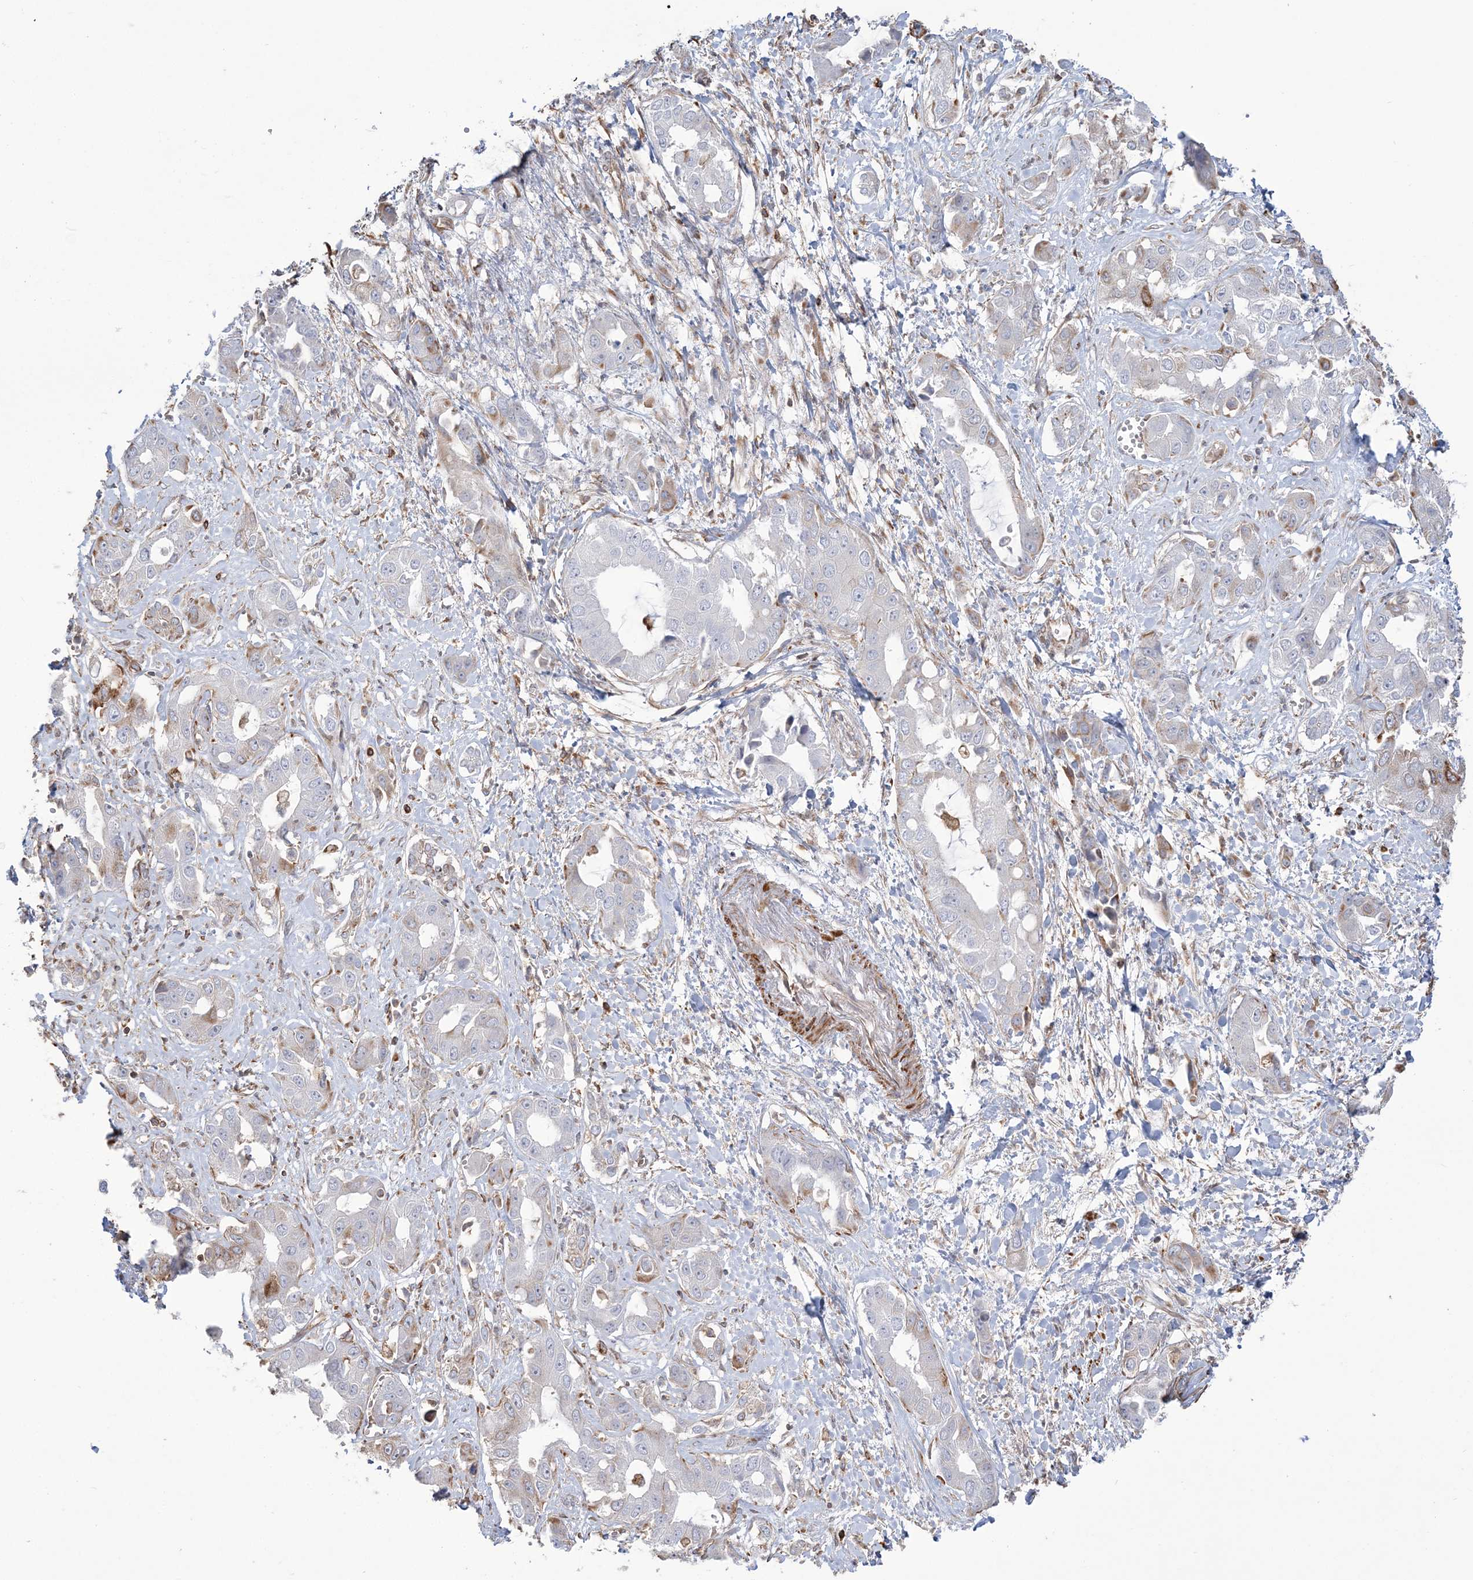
{"staining": {"intensity": "strong", "quantity": "<25%", "location": "cytoplasmic/membranous"}, "tissue": "liver cancer", "cell_type": "Tumor cells", "image_type": "cancer", "snomed": [{"axis": "morphology", "description": "Cholangiocarcinoma"}, {"axis": "topography", "description": "Liver"}], "caption": "Liver cancer (cholangiocarcinoma) stained with a brown dye displays strong cytoplasmic/membranous positive expression in about <25% of tumor cells.", "gene": "ZNF821", "patient": {"sex": "female", "age": 52}}